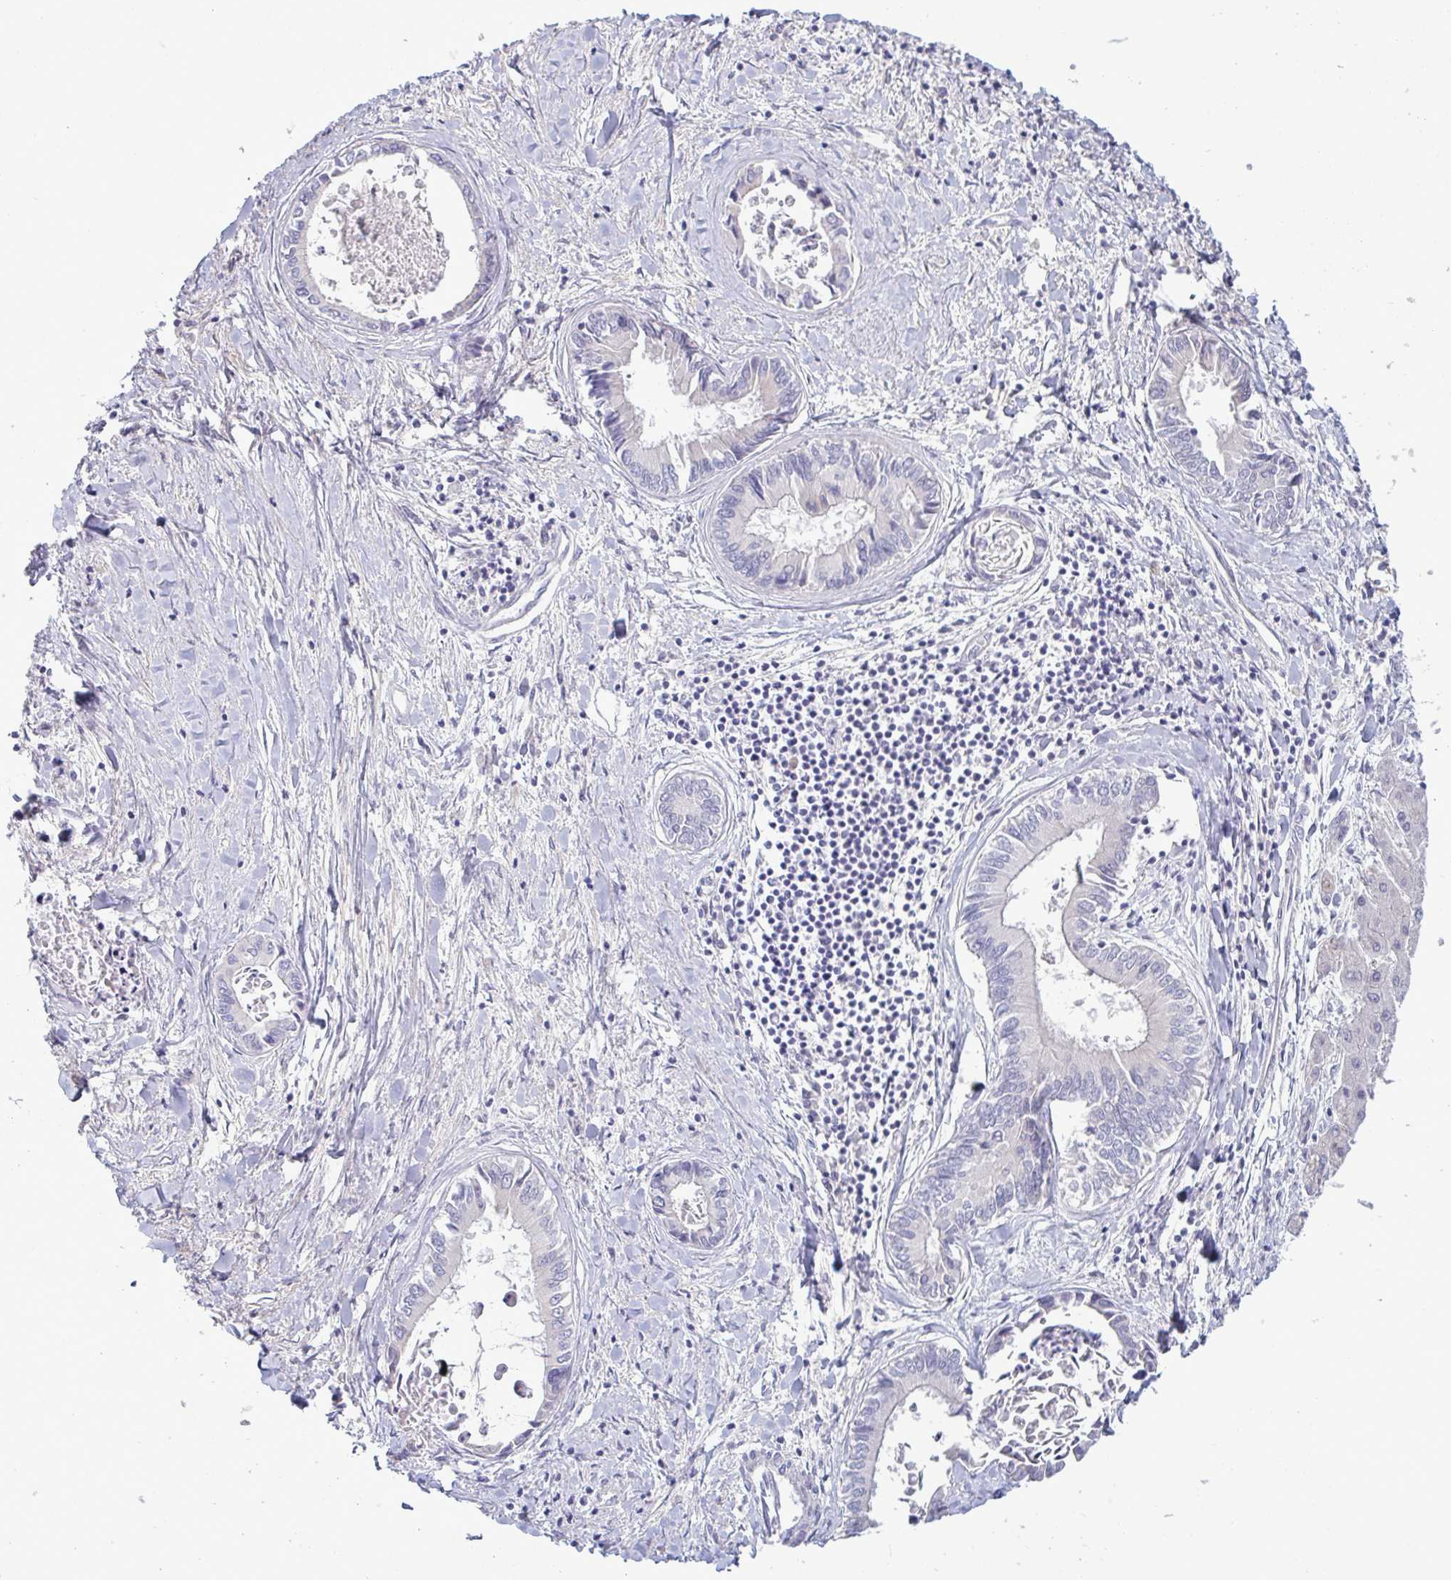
{"staining": {"intensity": "negative", "quantity": "none", "location": "none"}, "tissue": "liver cancer", "cell_type": "Tumor cells", "image_type": "cancer", "snomed": [{"axis": "morphology", "description": "Cholangiocarcinoma"}, {"axis": "topography", "description": "Liver"}], "caption": "A micrograph of liver cancer stained for a protein exhibits no brown staining in tumor cells. (Immunohistochemistry (ihc), brightfield microscopy, high magnification).", "gene": "TENT5D", "patient": {"sex": "male", "age": 66}}